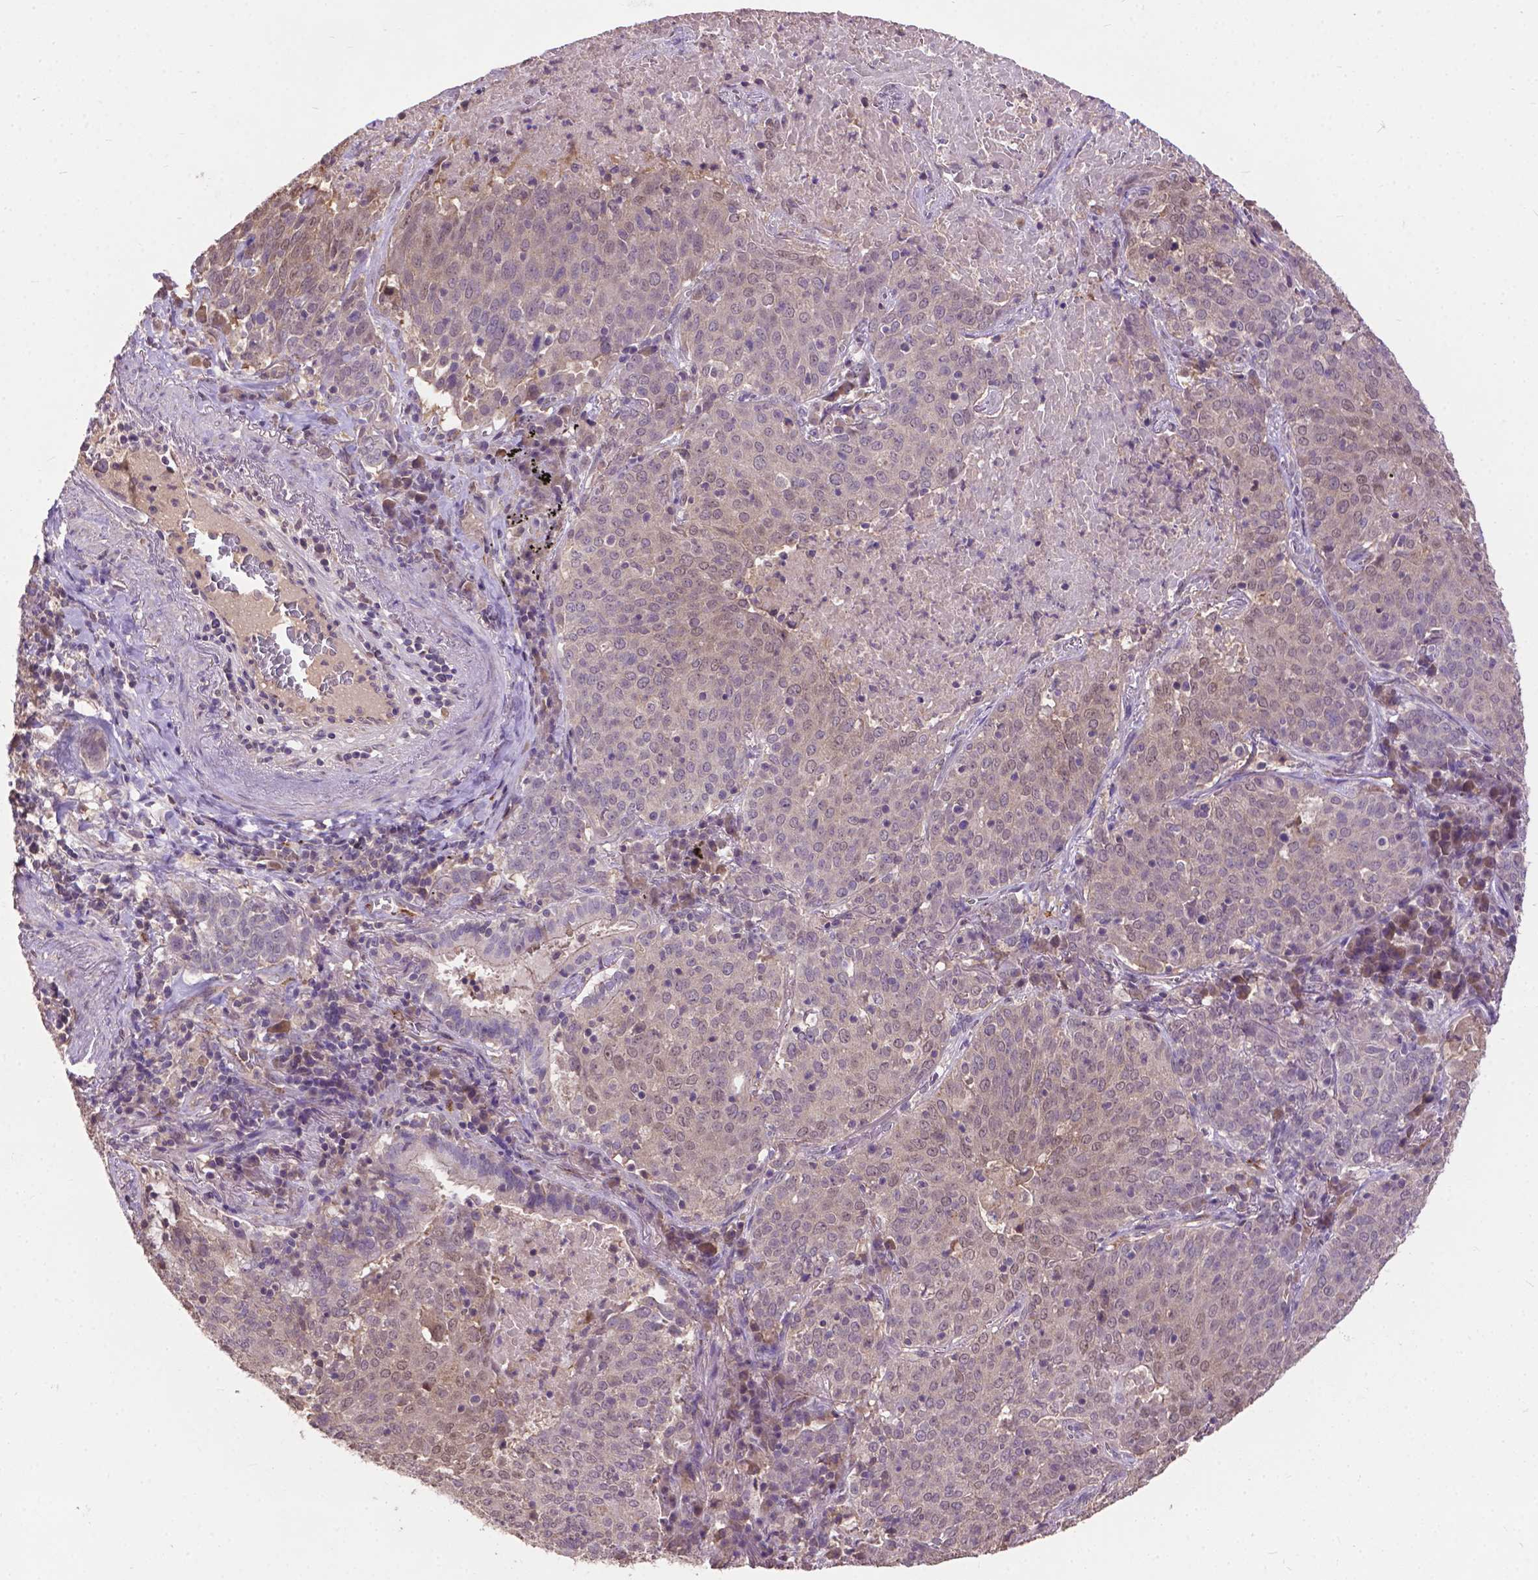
{"staining": {"intensity": "weak", "quantity": "<25%", "location": "cytoplasmic/membranous,nuclear"}, "tissue": "lung cancer", "cell_type": "Tumor cells", "image_type": "cancer", "snomed": [{"axis": "morphology", "description": "Squamous cell carcinoma, NOS"}, {"axis": "topography", "description": "Lung"}], "caption": "Immunohistochemistry (IHC) image of neoplastic tissue: lung cancer (squamous cell carcinoma) stained with DAB demonstrates no significant protein expression in tumor cells. The staining was performed using DAB to visualize the protein expression in brown, while the nuclei were stained in blue with hematoxylin (Magnification: 20x).", "gene": "ZNF337", "patient": {"sex": "male", "age": 82}}